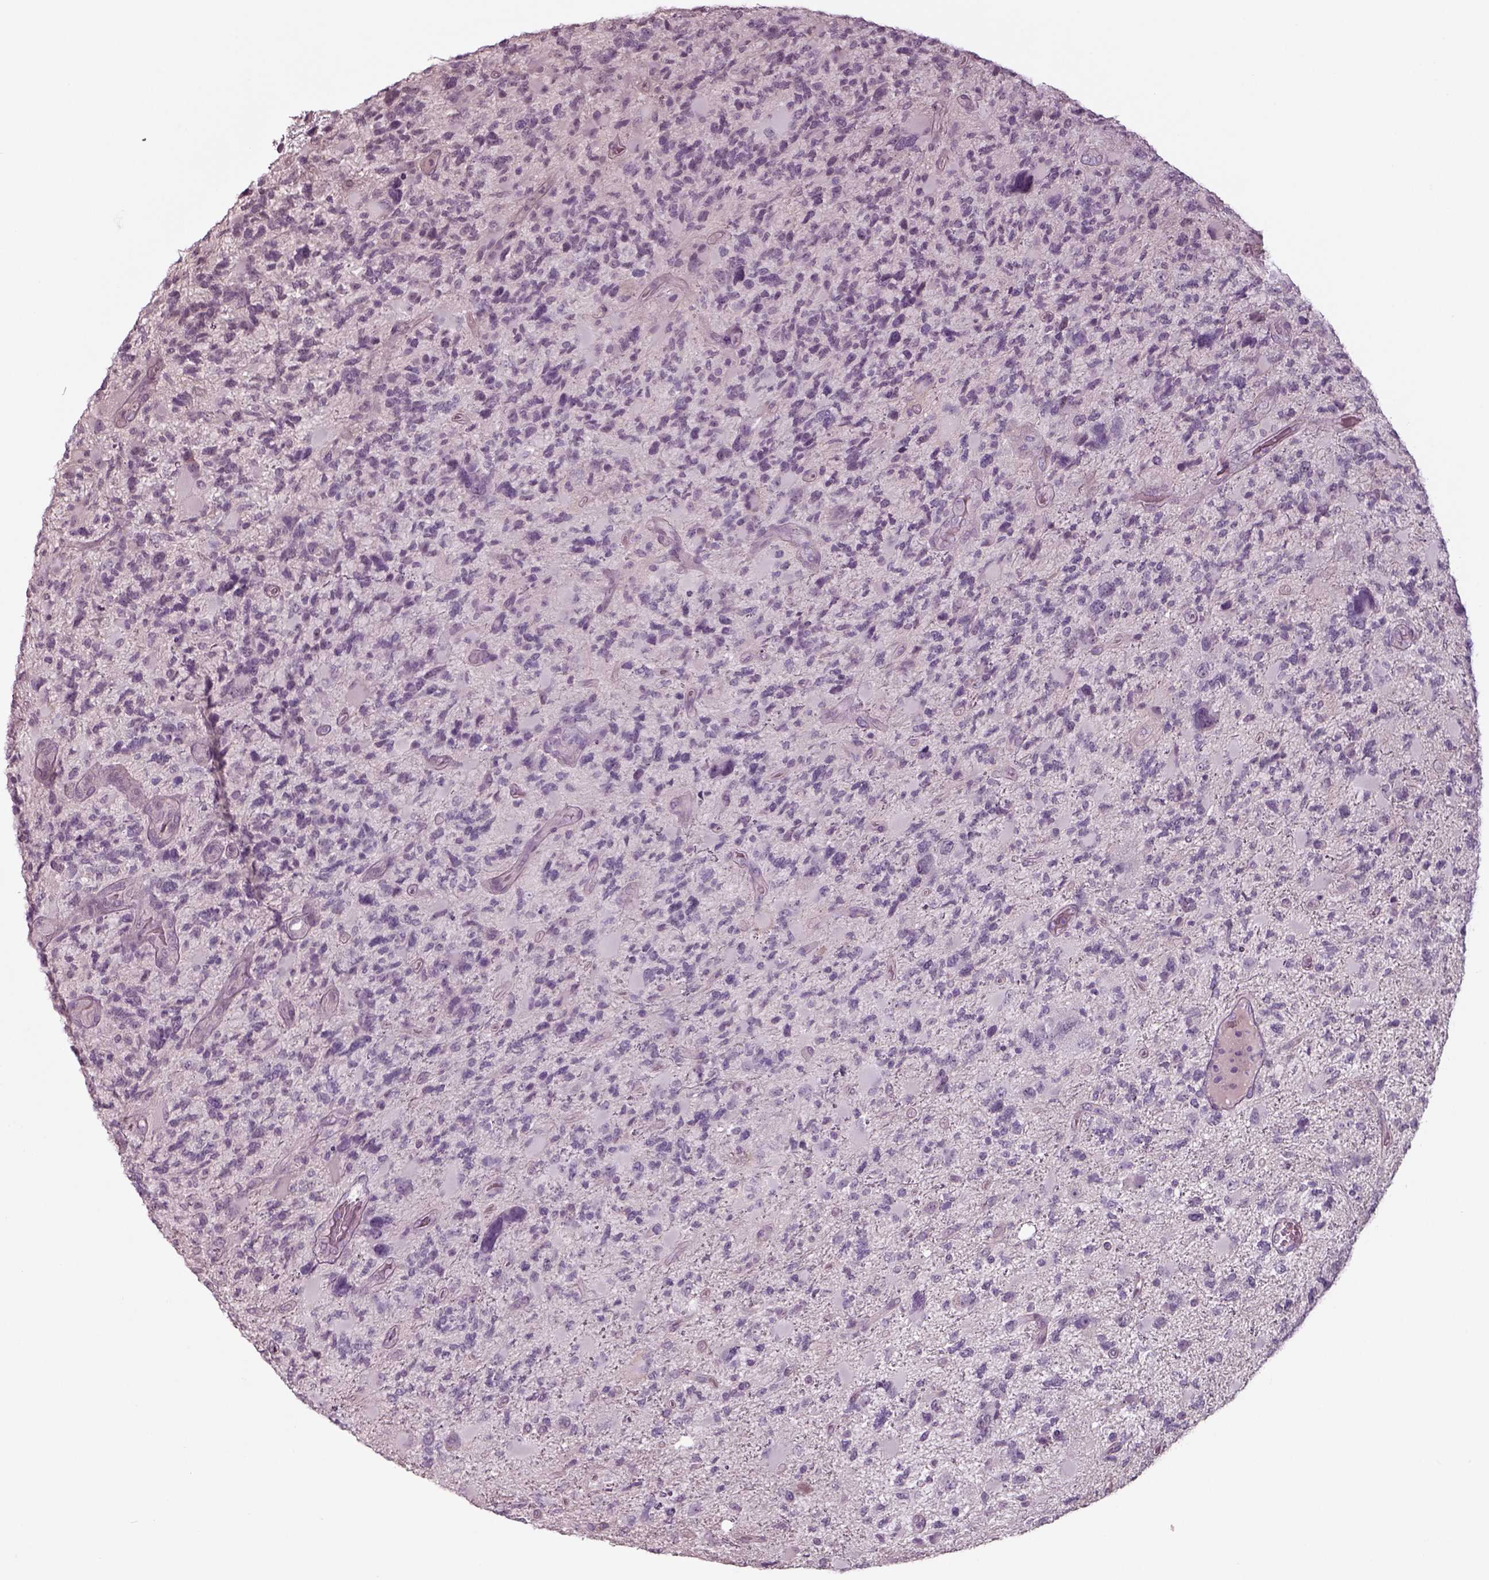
{"staining": {"intensity": "negative", "quantity": "none", "location": "none"}, "tissue": "glioma", "cell_type": "Tumor cells", "image_type": "cancer", "snomed": [{"axis": "morphology", "description": "Glioma, malignant, High grade"}, {"axis": "topography", "description": "Brain"}], "caption": "Tumor cells show no significant protein positivity in glioma.", "gene": "SEPTIN14", "patient": {"sex": "female", "age": 71}}